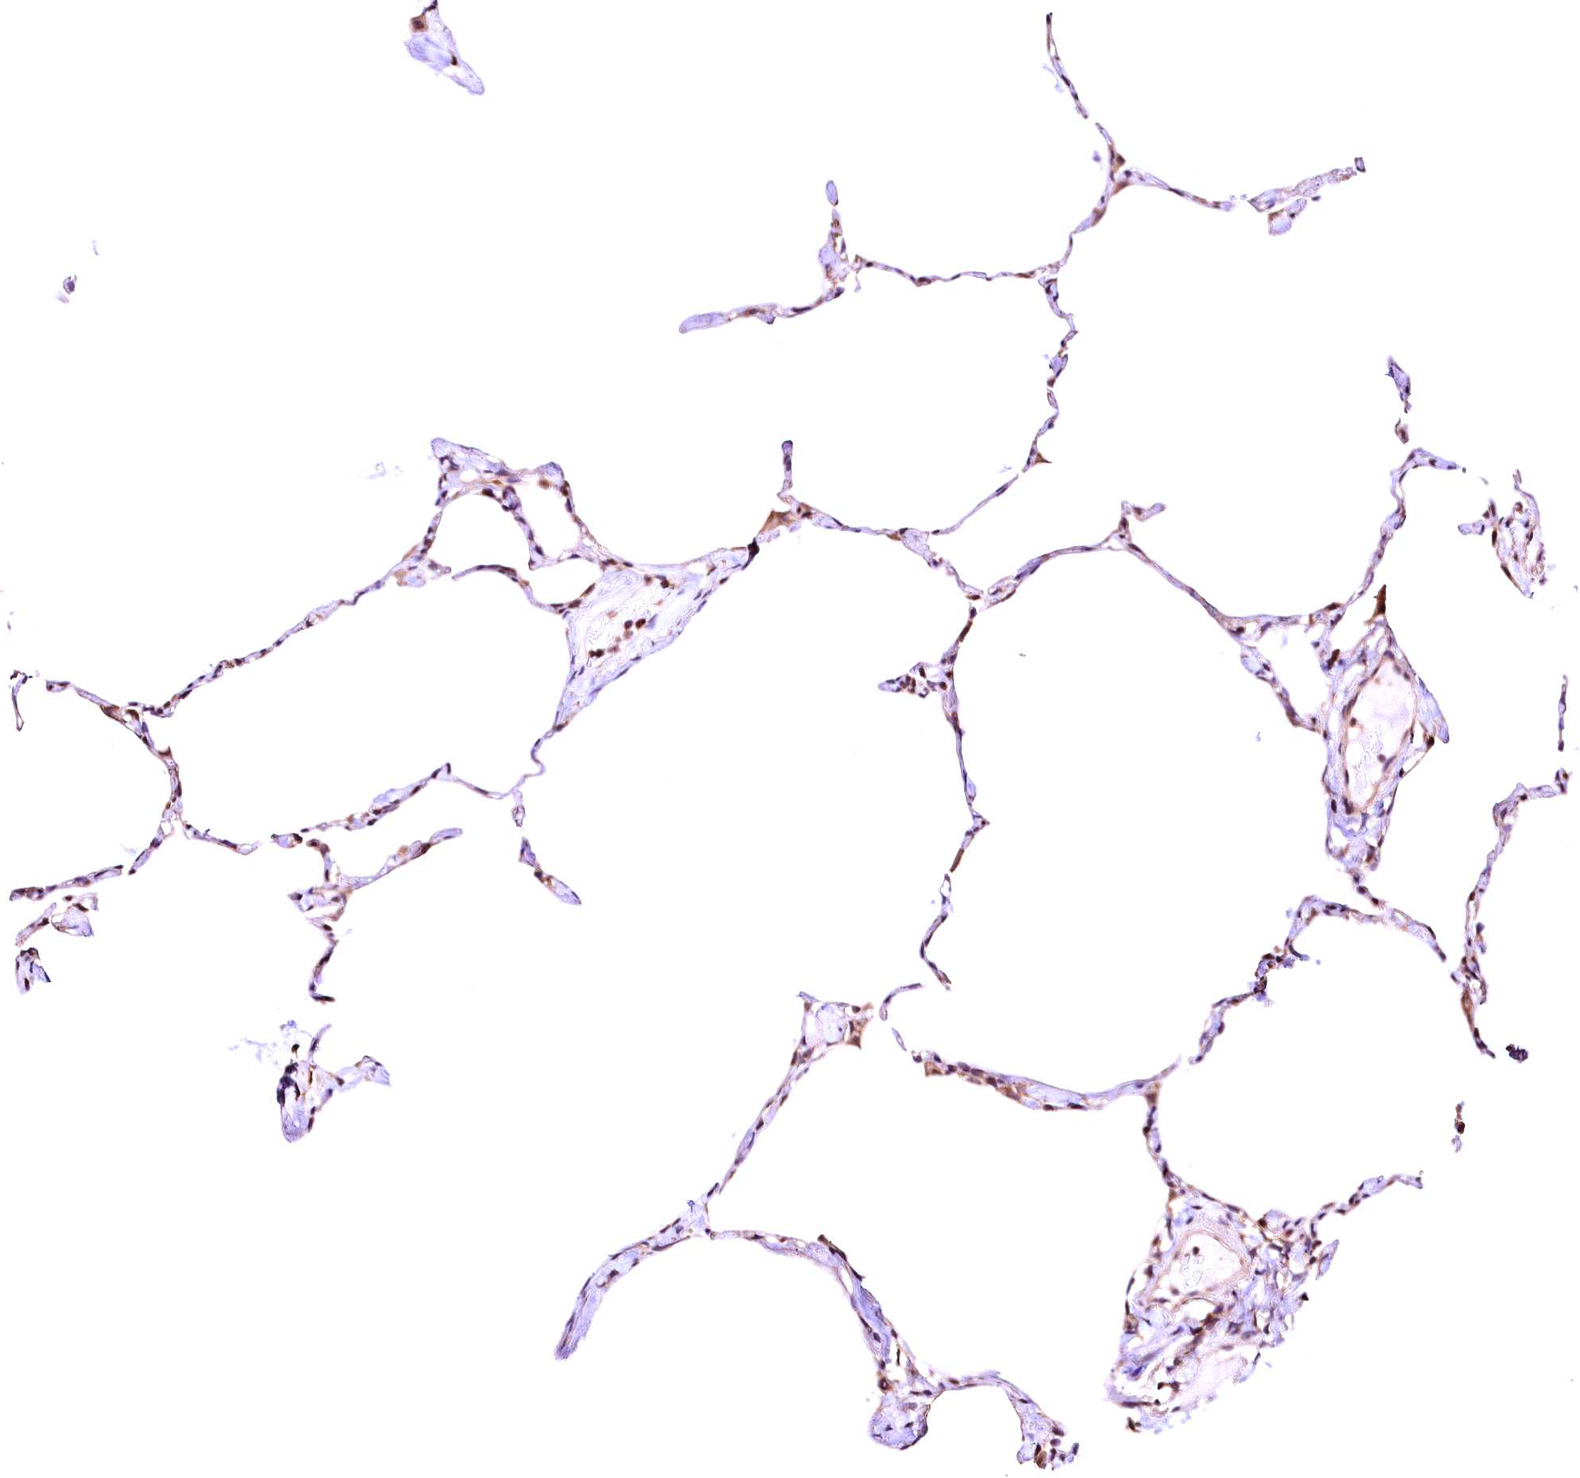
{"staining": {"intensity": "moderate", "quantity": "<25%", "location": "cytoplasmic/membranous,nuclear"}, "tissue": "lung", "cell_type": "Alveolar cells", "image_type": "normal", "snomed": [{"axis": "morphology", "description": "Normal tissue, NOS"}, {"axis": "topography", "description": "Lung"}], "caption": "An image showing moderate cytoplasmic/membranous,nuclear staining in approximately <25% of alveolar cells in benign lung, as visualized by brown immunohistochemical staining.", "gene": "CHORDC1", "patient": {"sex": "male", "age": 65}}